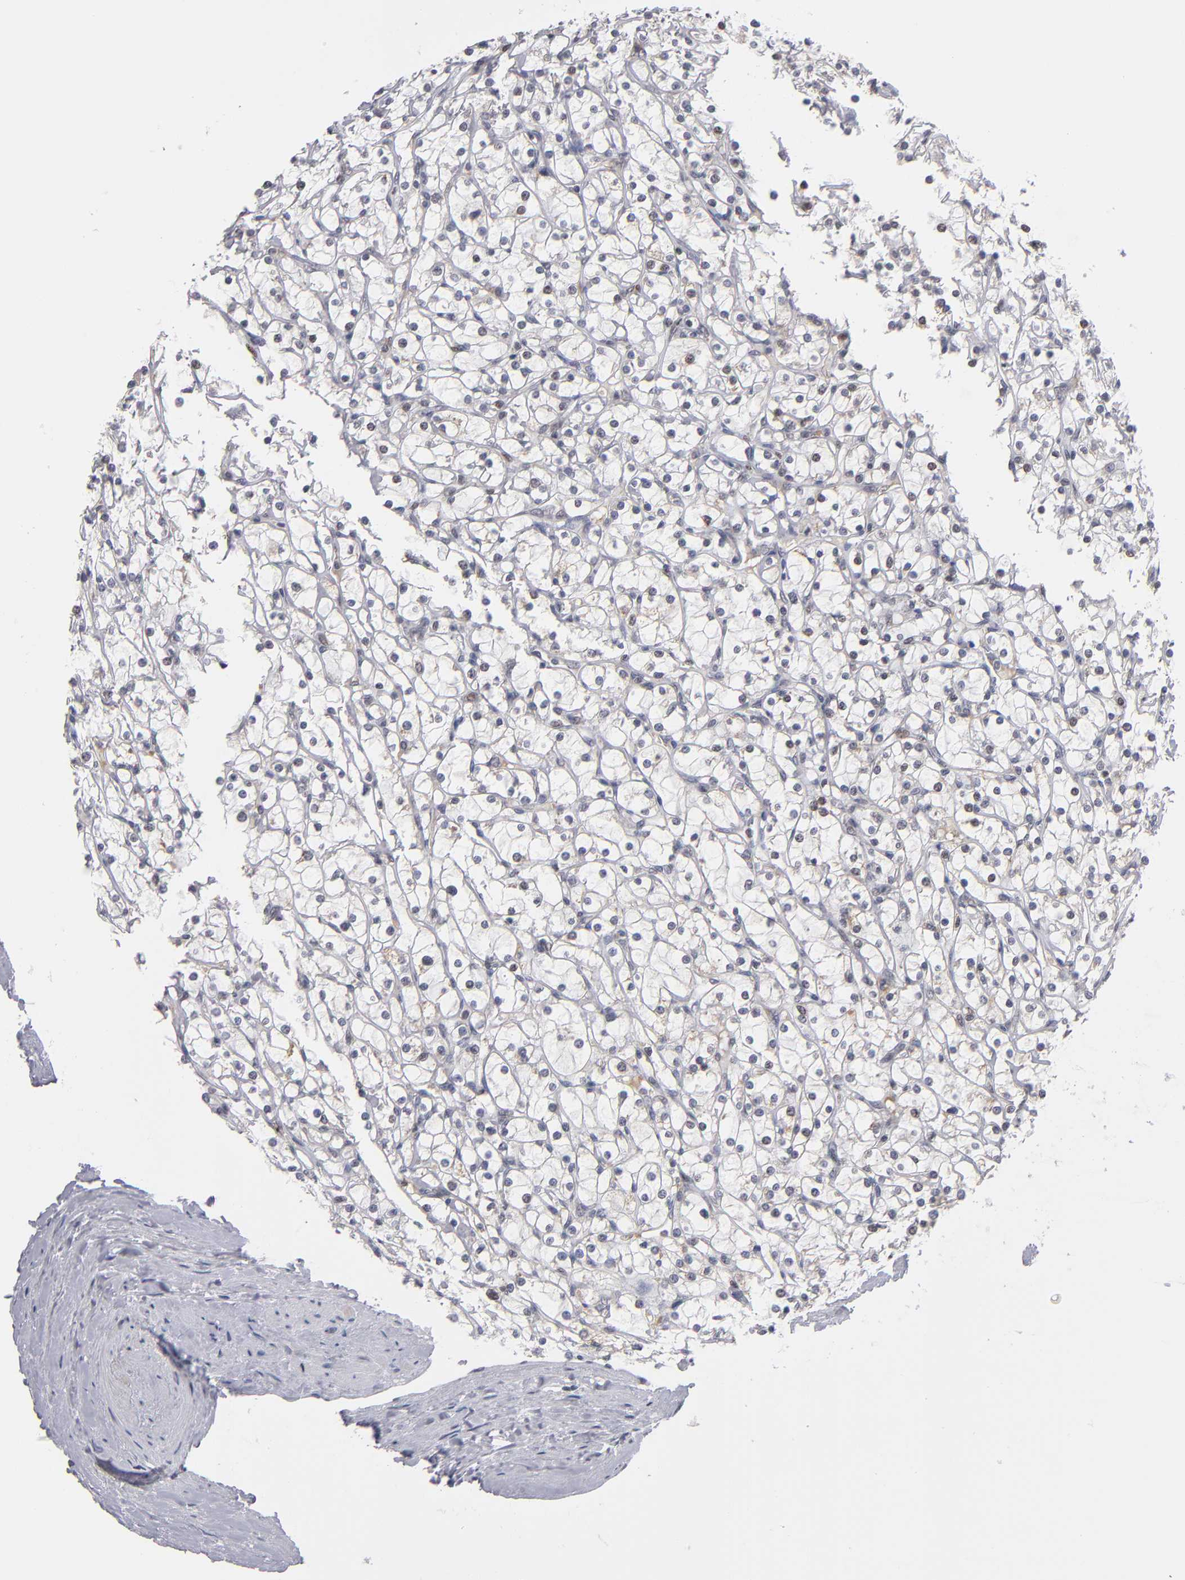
{"staining": {"intensity": "weak", "quantity": "<25%", "location": "nuclear"}, "tissue": "renal cancer", "cell_type": "Tumor cells", "image_type": "cancer", "snomed": [{"axis": "morphology", "description": "Adenocarcinoma, NOS"}, {"axis": "topography", "description": "Kidney"}], "caption": "Immunohistochemistry (IHC) image of renal adenocarcinoma stained for a protein (brown), which displays no staining in tumor cells.", "gene": "ODF2", "patient": {"sex": "female", "age": 73}}